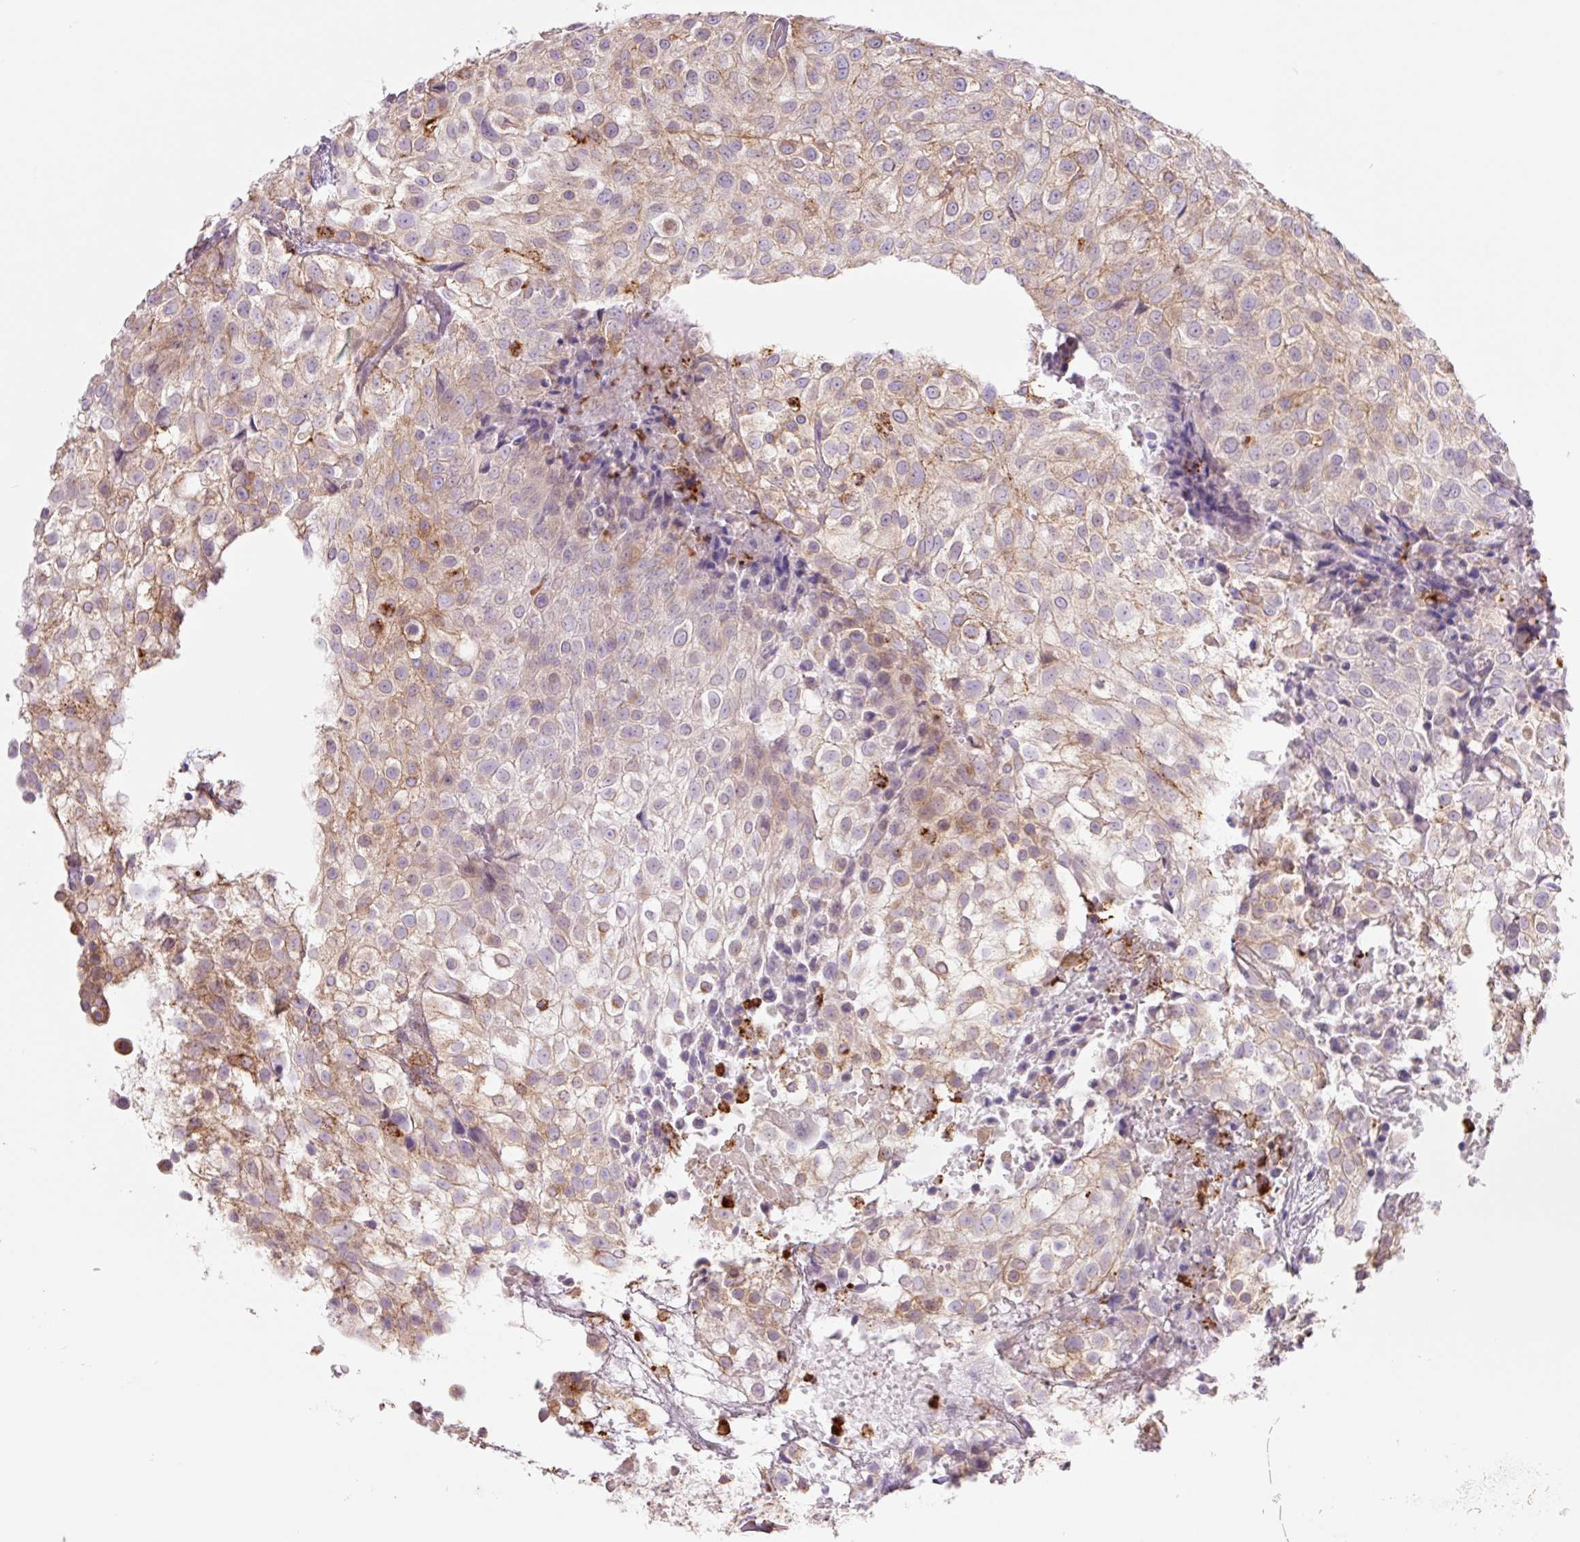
{"staining": {"intensity": "moderate", "quantity": "25%-75%", "location": "cytoplasmic/membranous"}, "tissue": "urothelial cancer", "cell_type": "Tumor cells", "image_type": "cancer", "snomed": [{"axis": "morphology", "description": "Urothelial carcinoma, High grade"}, {"axis": "topography", "description": "Urinary bladder"}], "caption": "Approximately 25%-75% of tumor cells in human urothelial cancer exhibit moderate cytoplasmic/membranous protein positivity as visualized by brown immunohistochemical staining.", "gene": "SH2D6", "patient": {"sex": "male", "age": 56}}